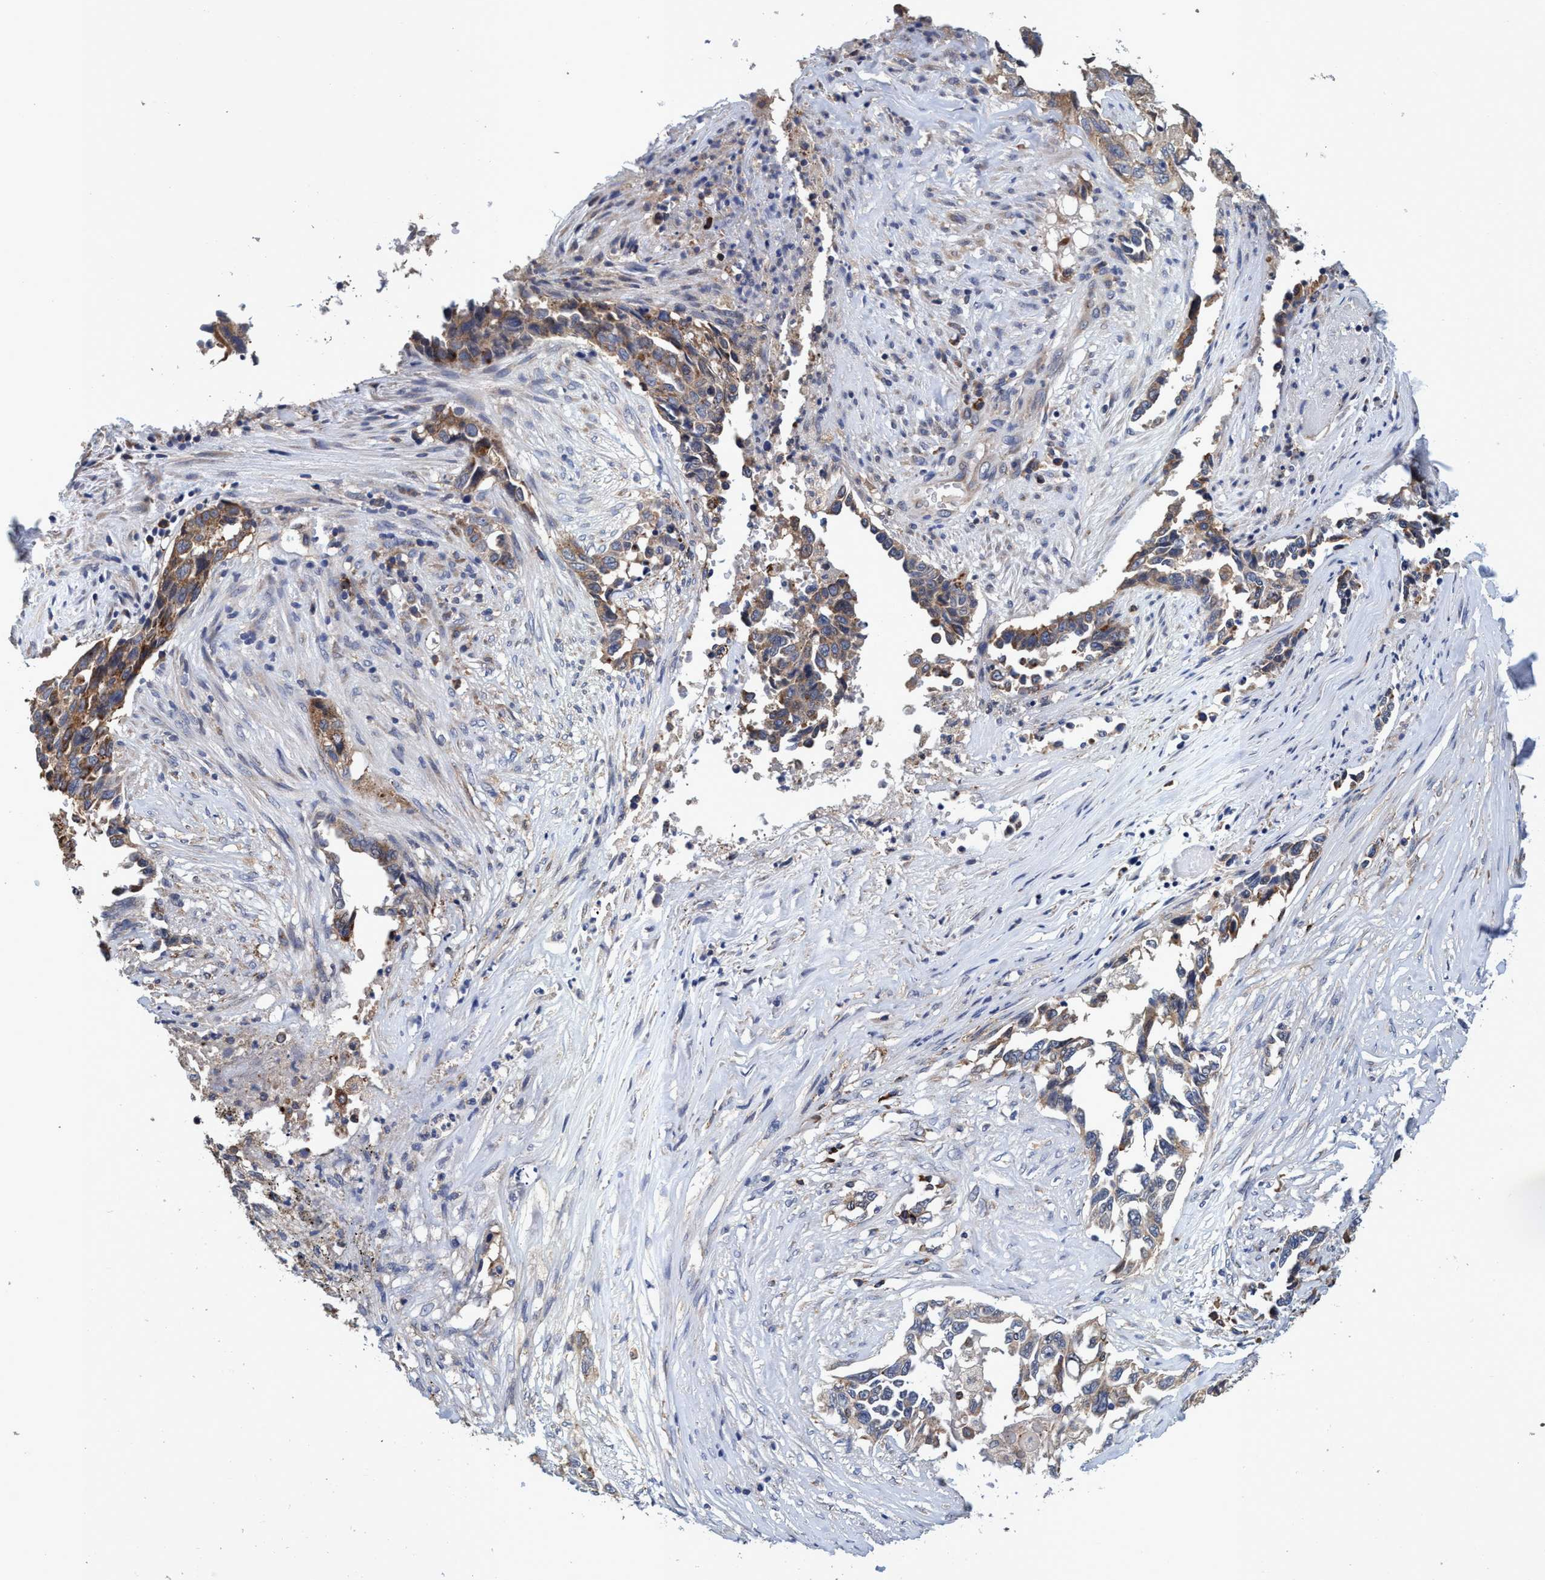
{"staining": {"intensity": "weak", "quantity": "25%-75%", "location": "cytoplasmic/membranous"}, "tissue": "lung cancer", "cell_type": "Tumor cells", "image_type": "cancer", "snomed": [{"axis": "morphology", "description": "Adenocarcinoma, NOS"}, {"axis": "topography", "description": "Lung"}], "caption": "DAB immunohistochemical staining of lung adenocarcinoma displays weak cytoplasmic/membranous protein staining in approximately 25%-75% of tumor cells.", "gene": "CALCOCO2", "patient": {"sex": "female", "age": 51}}